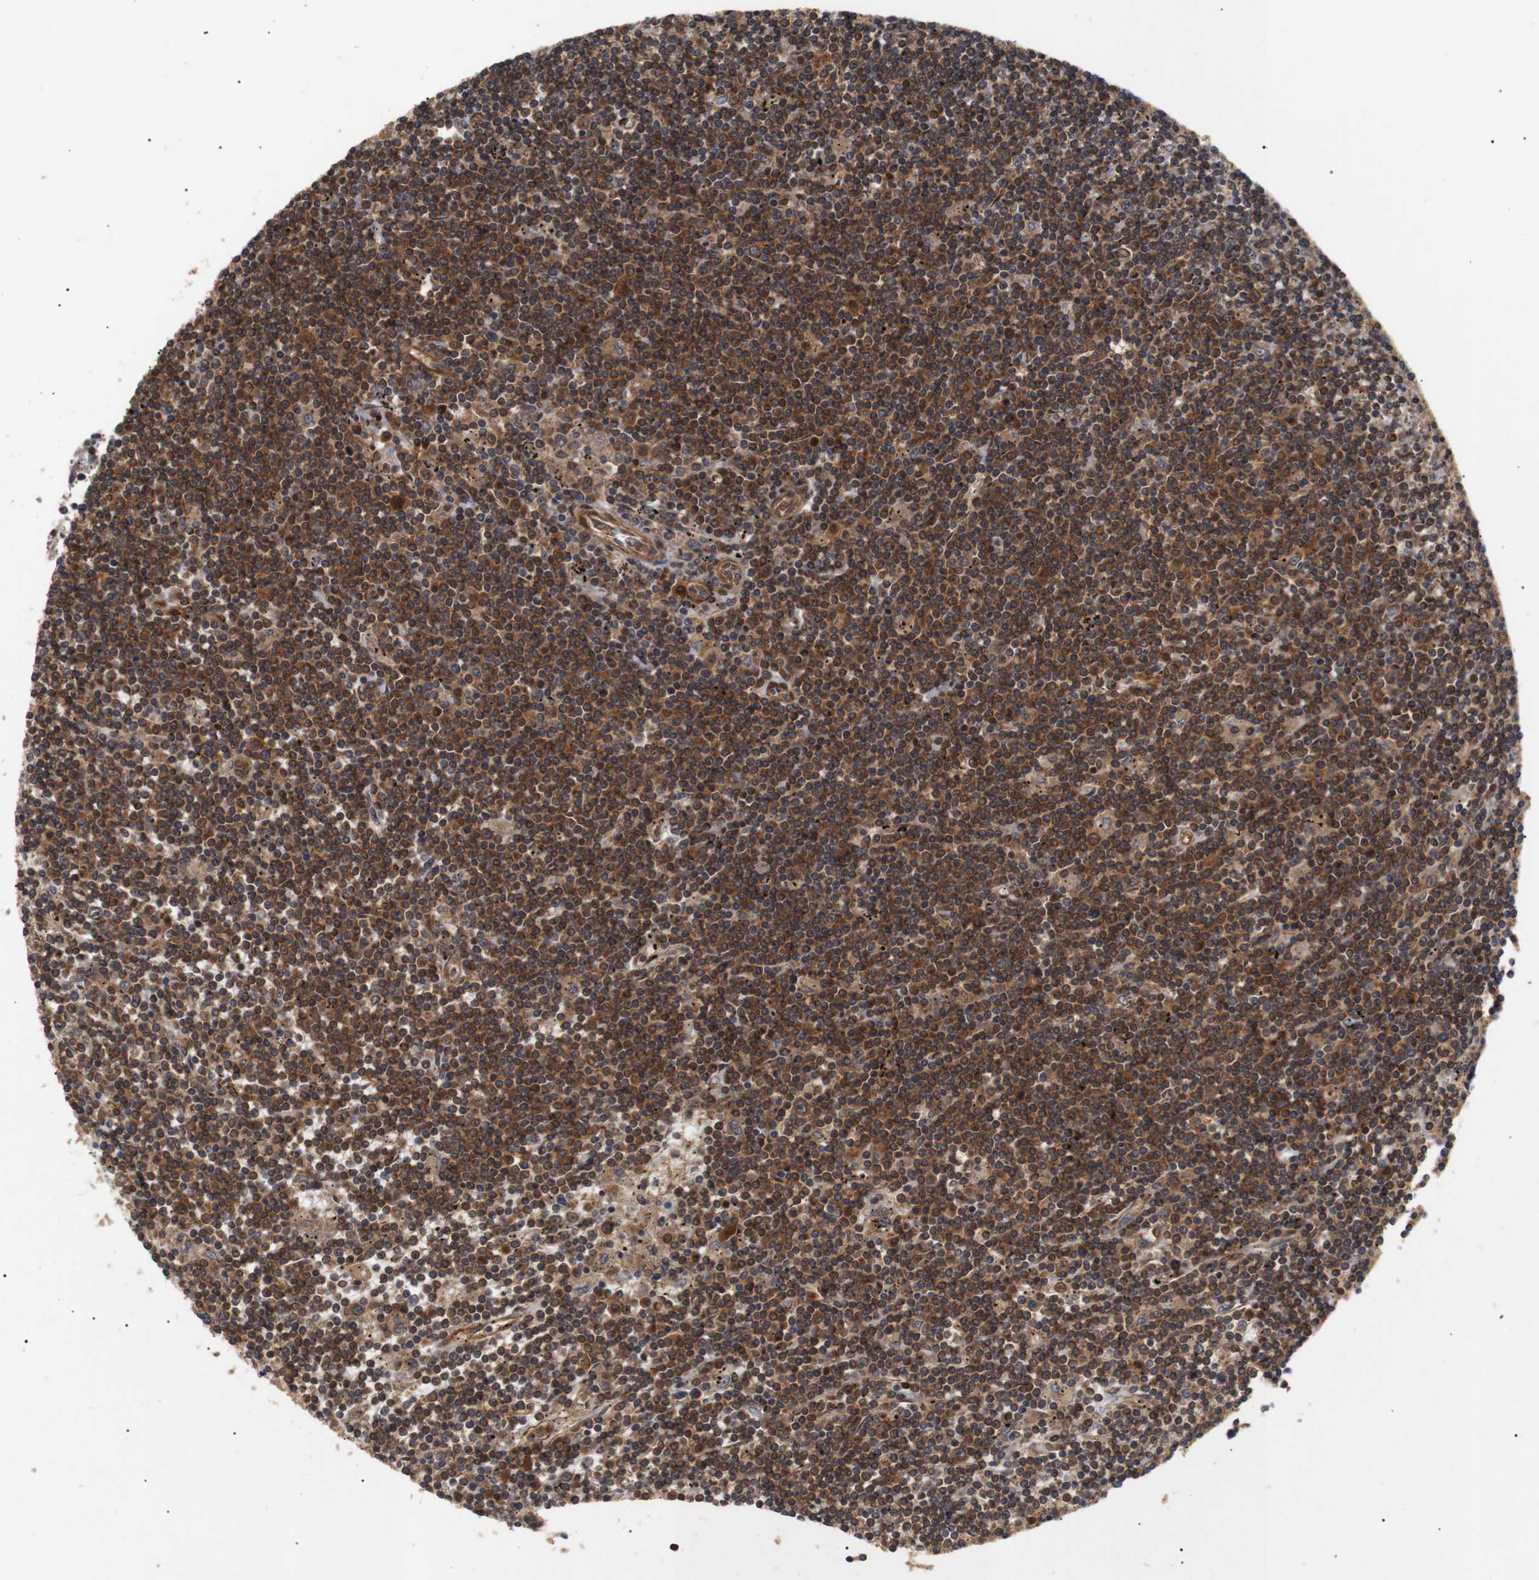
{"staining": {"intensity": "strong", "quantity": ">75%", "location": "cytoplasmic/membranous"}, "tissue": "lymphoma", "cell_type": "Tumor cells", "image_type": "cancer", "snomed": [{"axis": "morphology", "description": "Malignant lymphoma, non-Hodgkin's type, Low grade"}, {"axis": "topography", "description": "Spleen"}], "caption": "Immunohistochemistry image of low-grade malignant lymphoma, non-Hodgkin's type stained for a protein (brown), which exhibits high levels of strong cytoplasmic/membranous expression in about >75% of tumor cells.", "gene": "PAWR", "patient": {"sex": "male", "age": 76}}